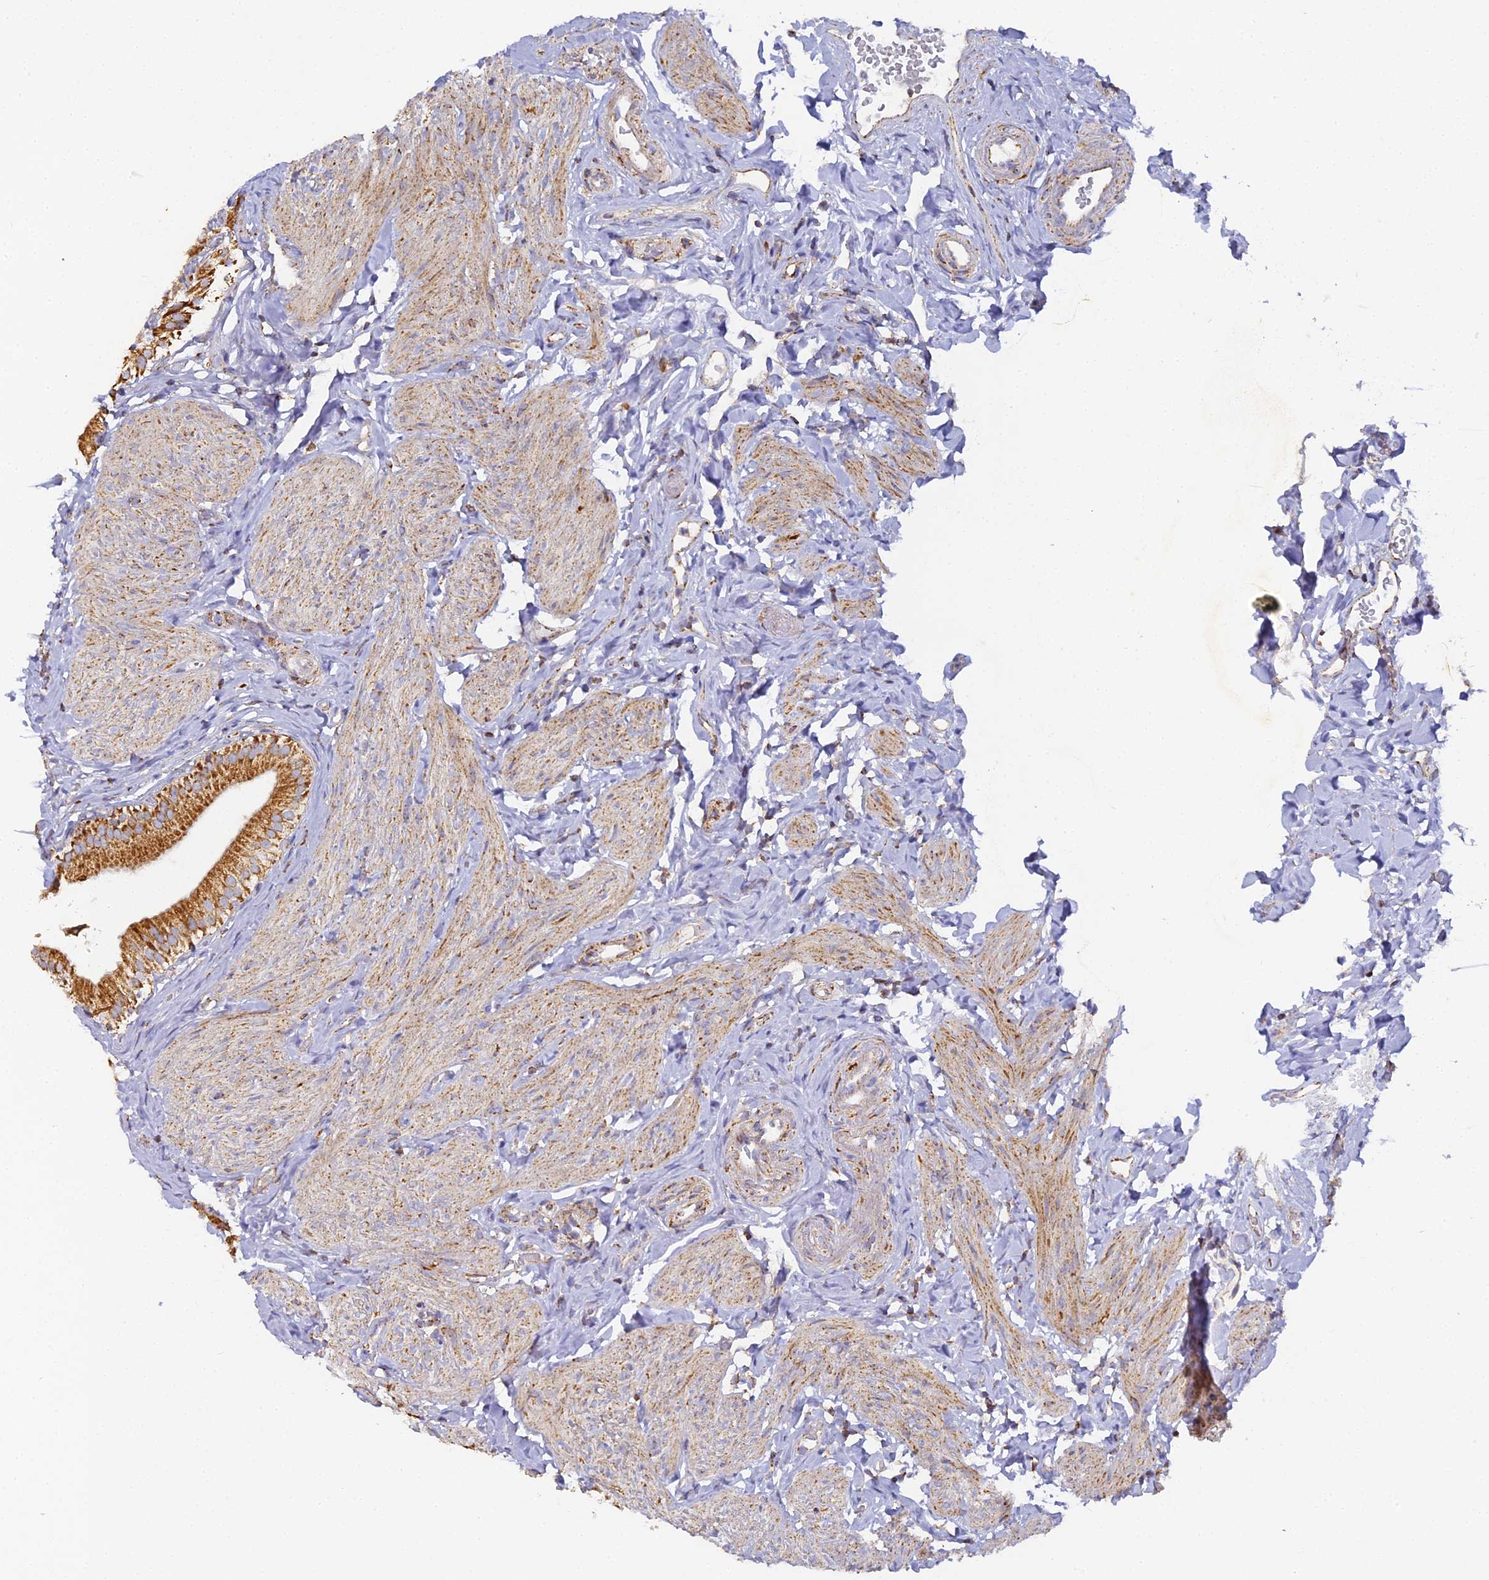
{"staining": {"intensity": "strong", "quantity": "25%-75%", "location": "cytoplasmic/membranous"}, "tissue": "gallbladder", "cell_type": "Glandular cells", "image_type": "normal", "snomed": [{"axis": "morphology", "description": "Normal tissue, NOS"}, {"axis": "topography", "description": "Gallbladder"}], "caption": "Immunohistochemistry staining of benign gallbladder, which displays high levels of strong cytoplasmic/membranous staining in about 25%-75% of glandular cells indicating strong cytoplasmic/membranous protein staining. The staining was performed using DAB (brown) for protein detection and nuclei were counterstained in hematoxylin (blue).", "gene": "DONSON", "patient": {"sex": "female", "age": 47}}